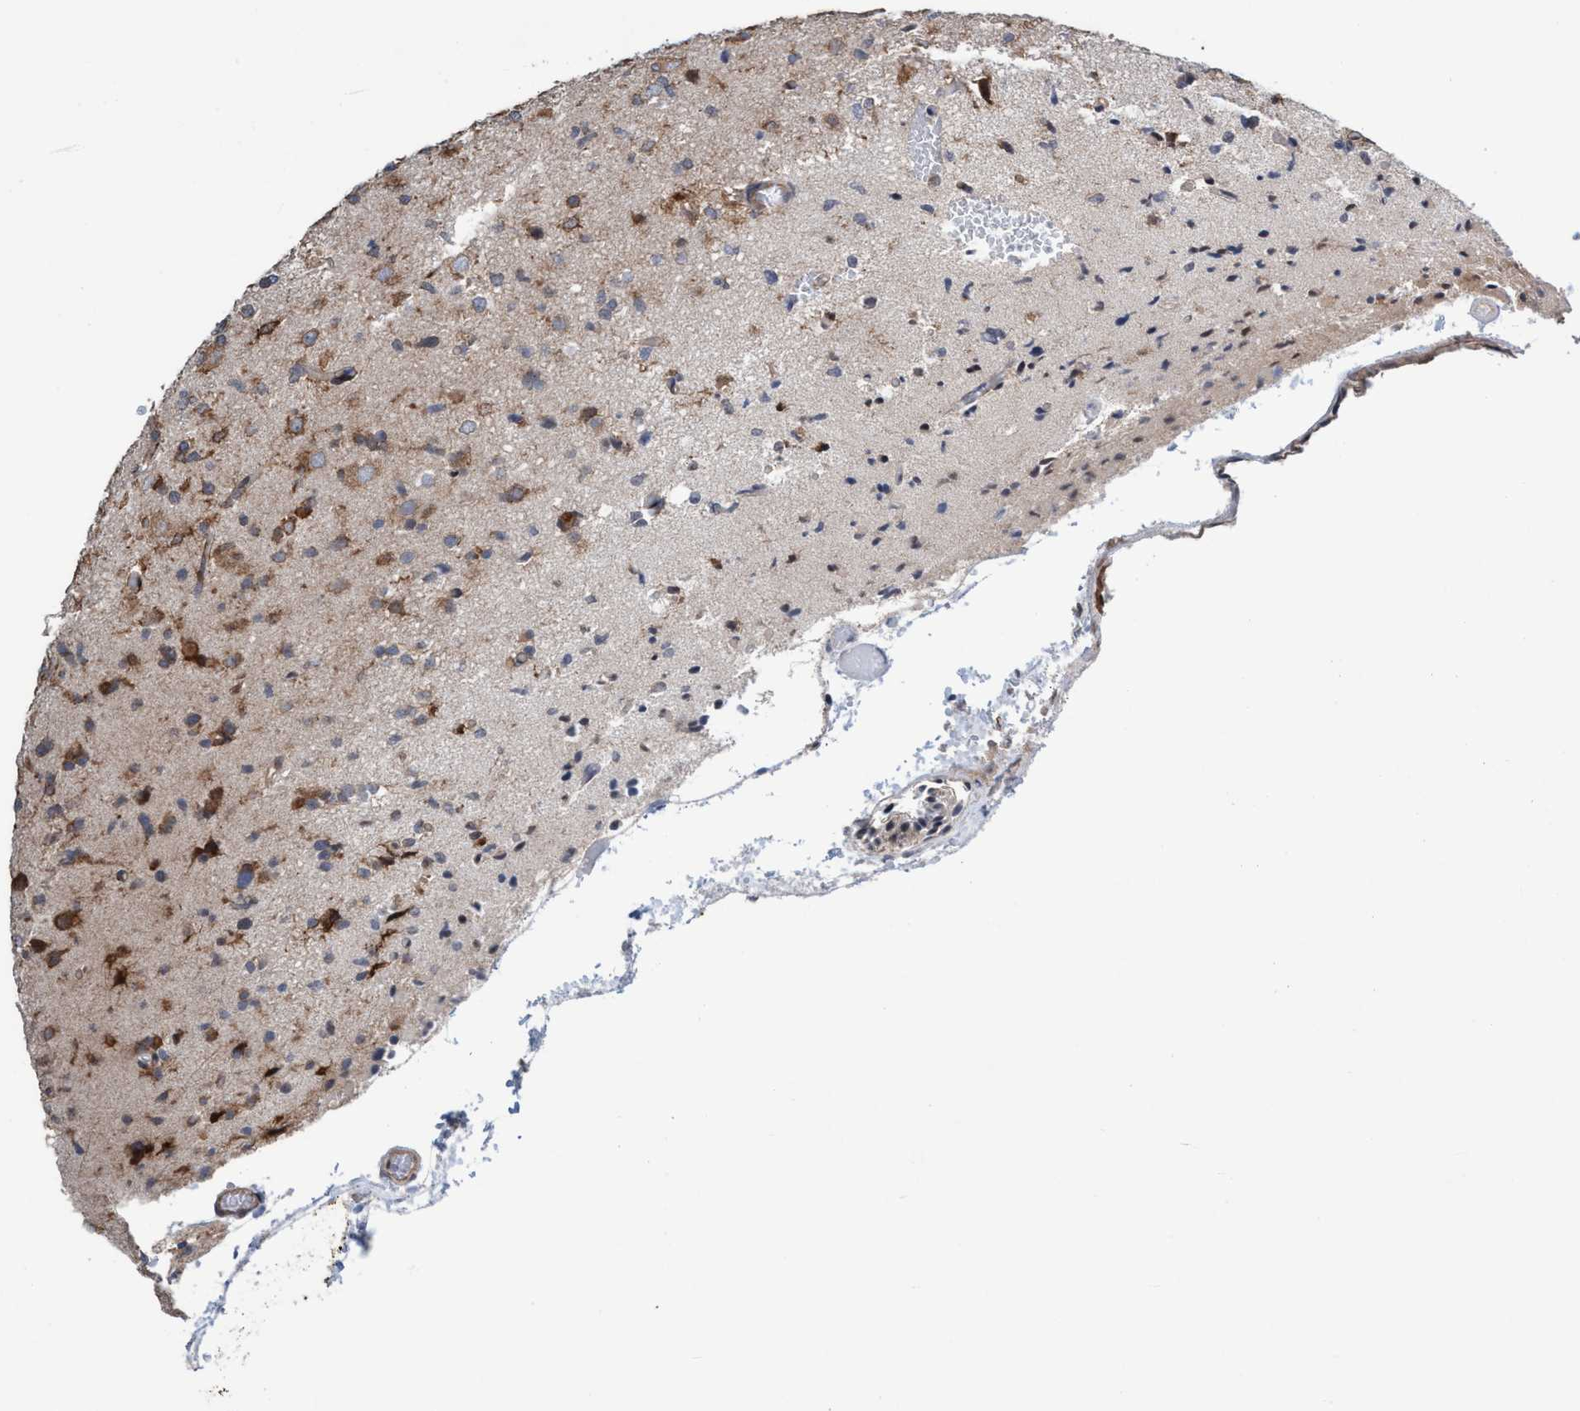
{"staining": {"intensity": "moderate", "quantity": ">75%", "location": "cytoplasmic/membranous"}, "tissue": "glioma", "cell_type": "Tumor cells", "image_type": "cancer", "snomed": [{"axis": "morphology", "description": "Glioma, malignant, Low grade"}, {"axis": "topography", "description": "Brain"}], "caption": "Glioma stained with a brown dye displays moderate cytoplasmic/membranous positive positivity in about >75% of tumor cells.", "gene": "METAP2", "patient": {"sex": "female", "age": 22}}